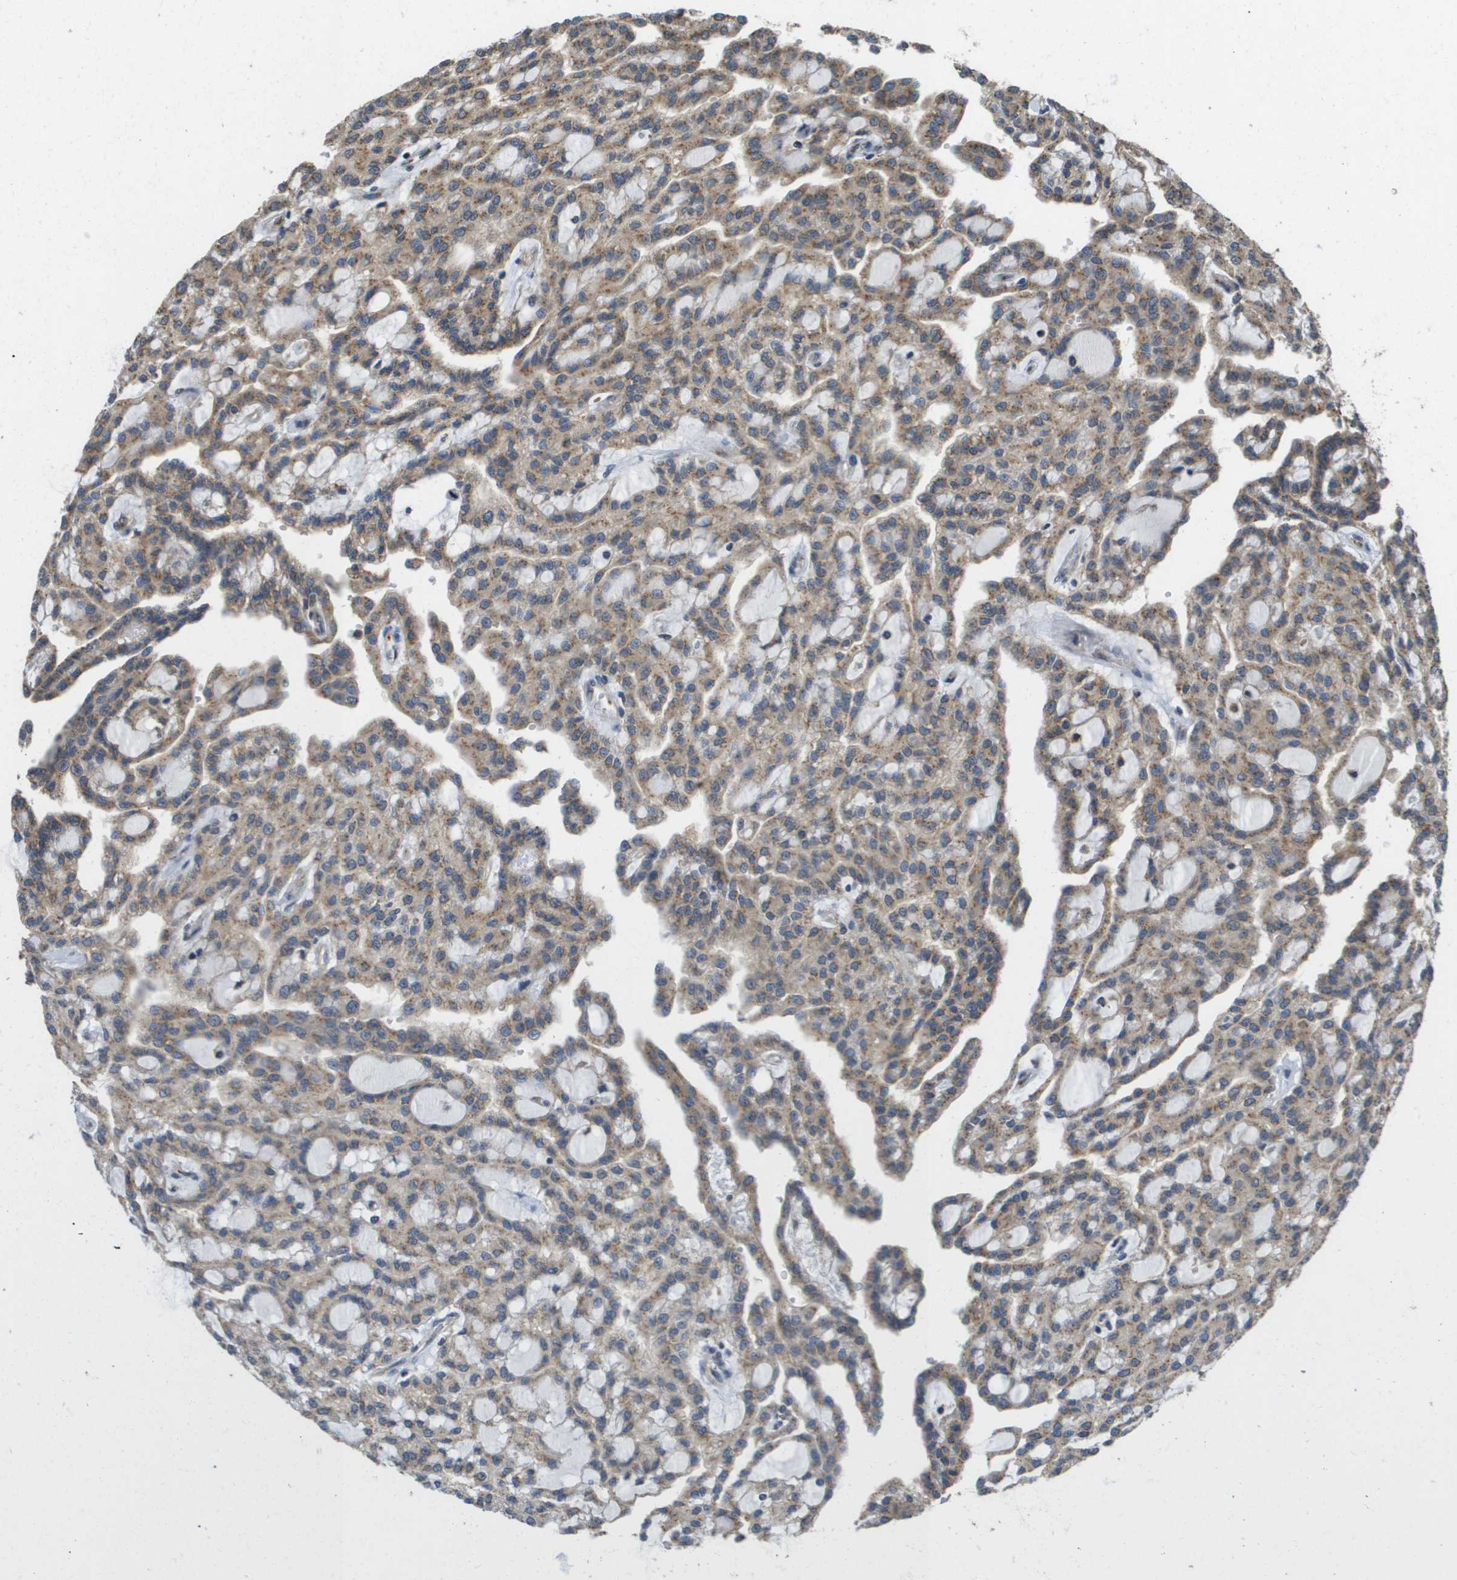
{"staining": {"intensity": "moderate", "quantity": ">75%", "location": "cytoplasmic/membranous"}, "tissue": "renal cancer", "cell_type": "Tumor cells", "image_type": "cancer", "snomed": [{"axis": "morphology", "description": "Adenocarcinoma, NOS"}, {"axis": "topography", "description": "Kidney"}], "caption": "Human renal cancer stained with a brown dye shows moderate cytoplasmic/membranous positive positivity in approximately >75% of tumor cells.", "gene": "PCK1", "patient": {"sex": "male", "age": 63}}